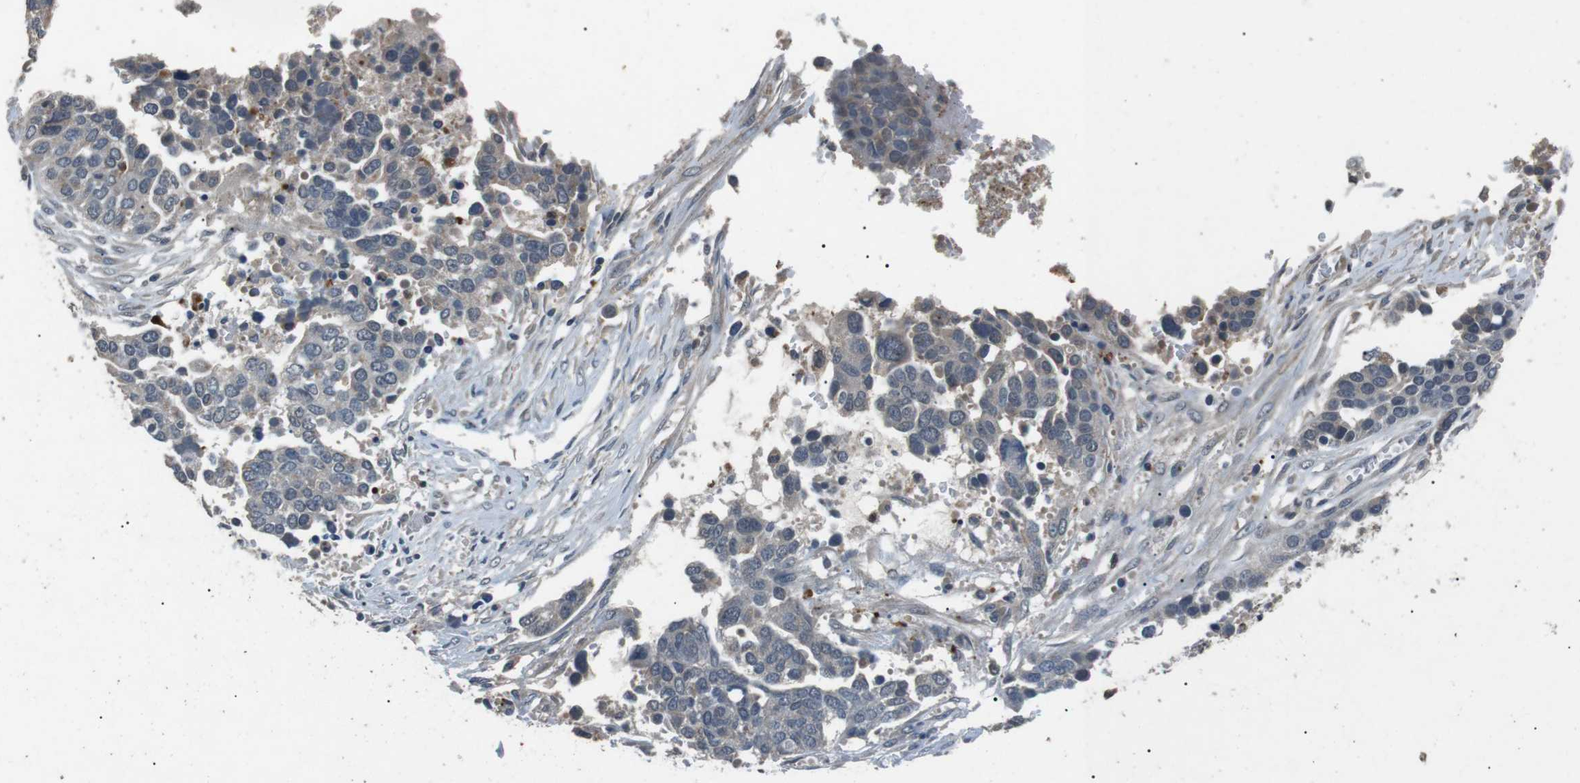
{"staining": {"intensity": "negative", "quantity": "none", "location": "none"}, "tissue": "ovarian cancer", "cell_type": "Tumor cells", "image_type": "cancer", "snomed": [{"axis": "morphology", "description": "Cystadenocarcinoma, serous, NOS"}, {"axis": "topography", "description": "Ovary"}], "caption": "Serous cystadenocarcinoma (ovarian) was stained to show a protein in brown. There is no significant expression in tumor cells.", "gene": "NEK7", "patient": {"sex": "female", "age": 44}}